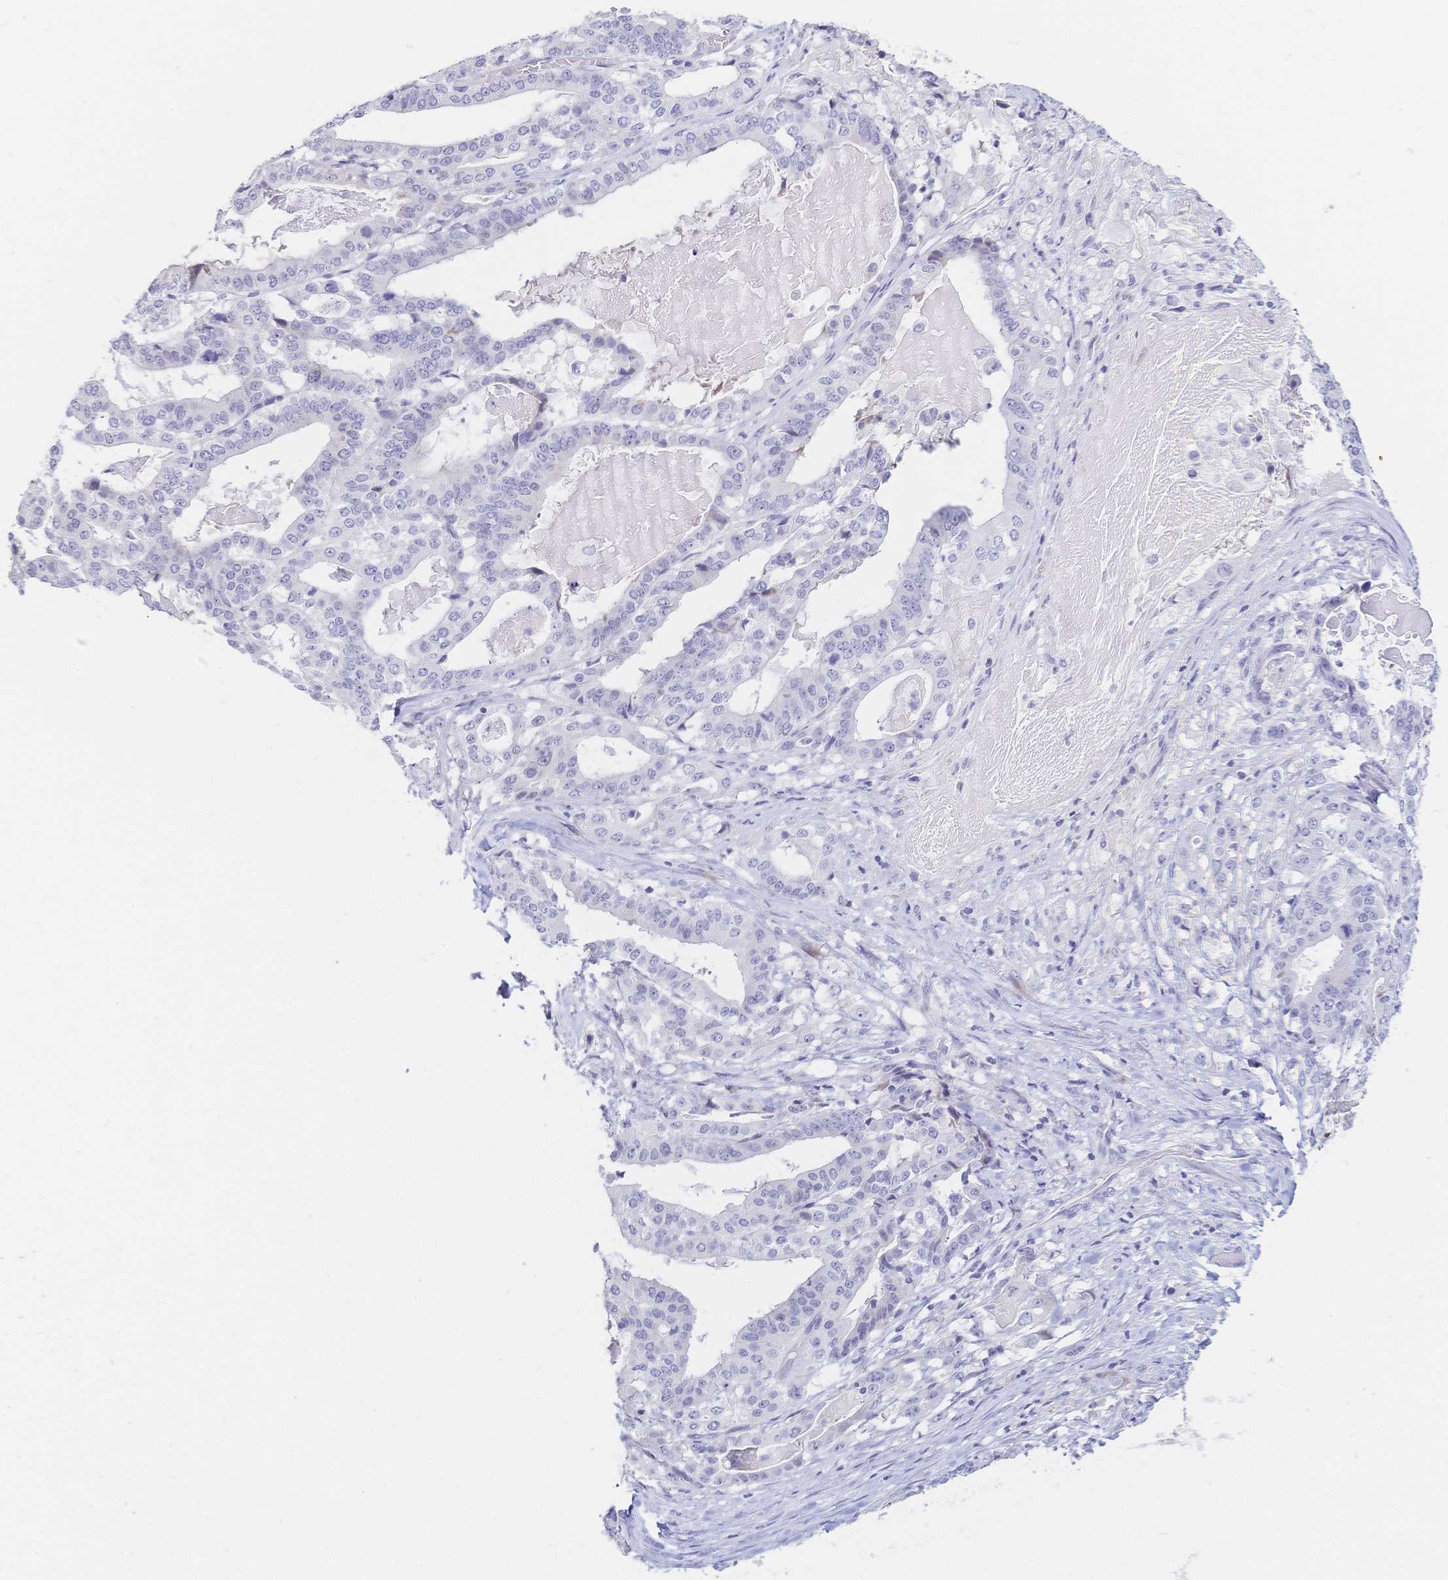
{"staining": {"intensity": "negative", "quantity": "none", "location": "none"}, "tissue": "stomach cancer", "cell_type": "Tumor cells", "image_type": "cancer", "snomed": [{"axis": "morphology", "description": "Adenocarcinoma, NOS"}, {"axis": "topography", "description": "Stomach"}], "caption": "DAB immunohistochemical staining of adenocarcinoma (stomach) exhibits no significant expression in tumor cells.", "gene": "CR2", "patient": {"sex": "male", "age": 48}}